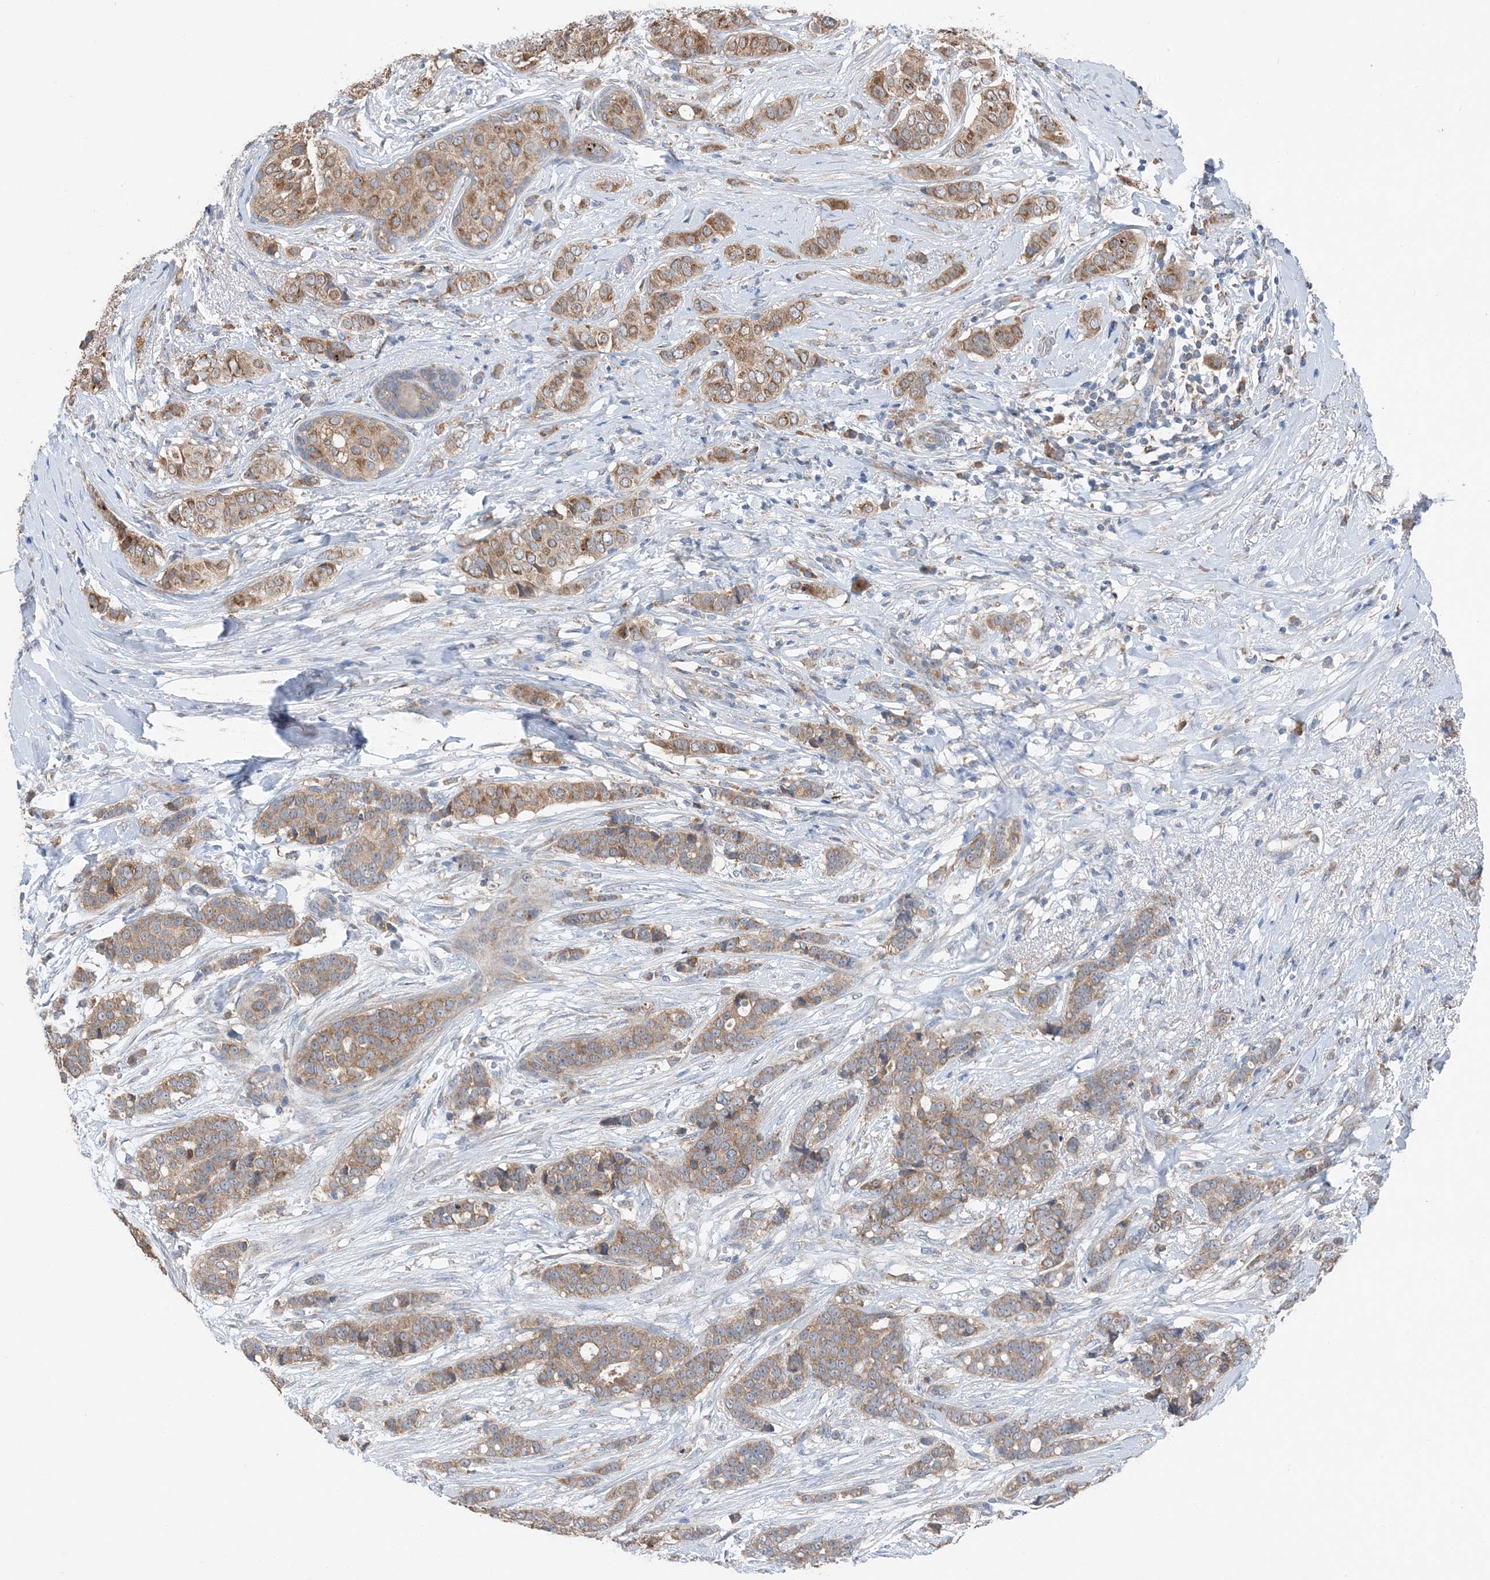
{"staining": {"intensity": "moderate", "quantity": ">75%", "location": "cytoplasmic/membranous"}, "tissue": "breast cancer", "cell_type": "Tumor cells", "image_type": "cancer", "snomed": [{"axis": "morphology", "description": "Lobular carcinoma"}, {"axis": "topography", "description": "Breast"}], "caption": "Moderate cytoplasmic/membranous staining for a protein is seen in about >75% of tumor cells of lobular carcinoma (breast) using immunohistochemistry.", "gene": "DHX30", "patient": {"sex": "female", "age": 51}}